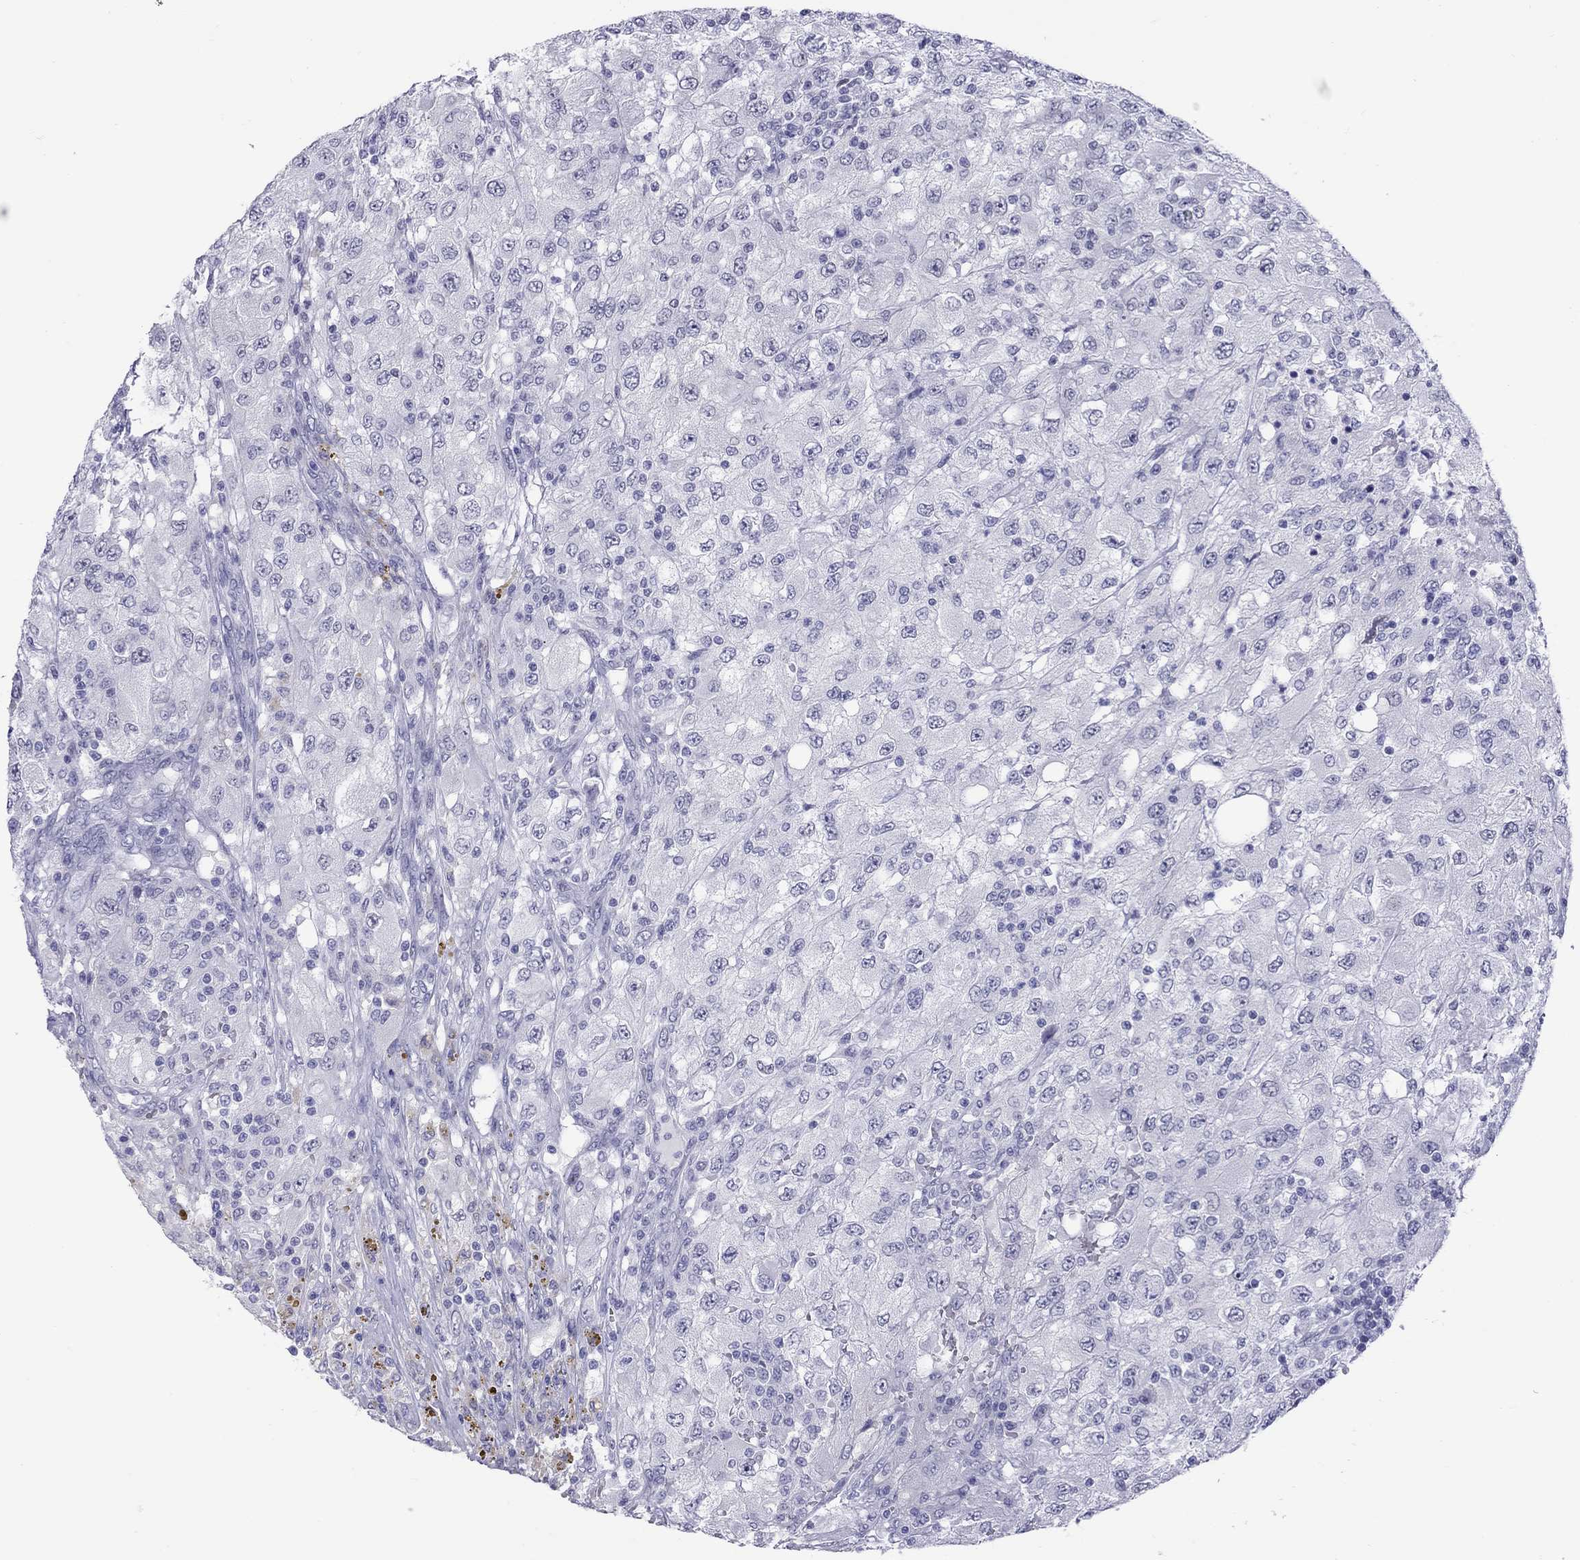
{"staining": {"intensity": "negative", "quantity": "none", "location": "none"}, "tissue": "renal cancer", "cell_type": "Tumor cells", "image_type": "cancer", "snomed": [{"axis": "morphology", "description": "Adenocarcinoma, NOS"}, {"axis": "topography", "description": "Kidney"}], "caption": "High power microscopy histopathology image of an immunohistochemistry (IHC) histopathology image of renal cancer (adenocarcinoma), revealing no significant staining in tumor cells.", "gene": "CHRNB3", "patient": {"sex": "female", "age": 67}}